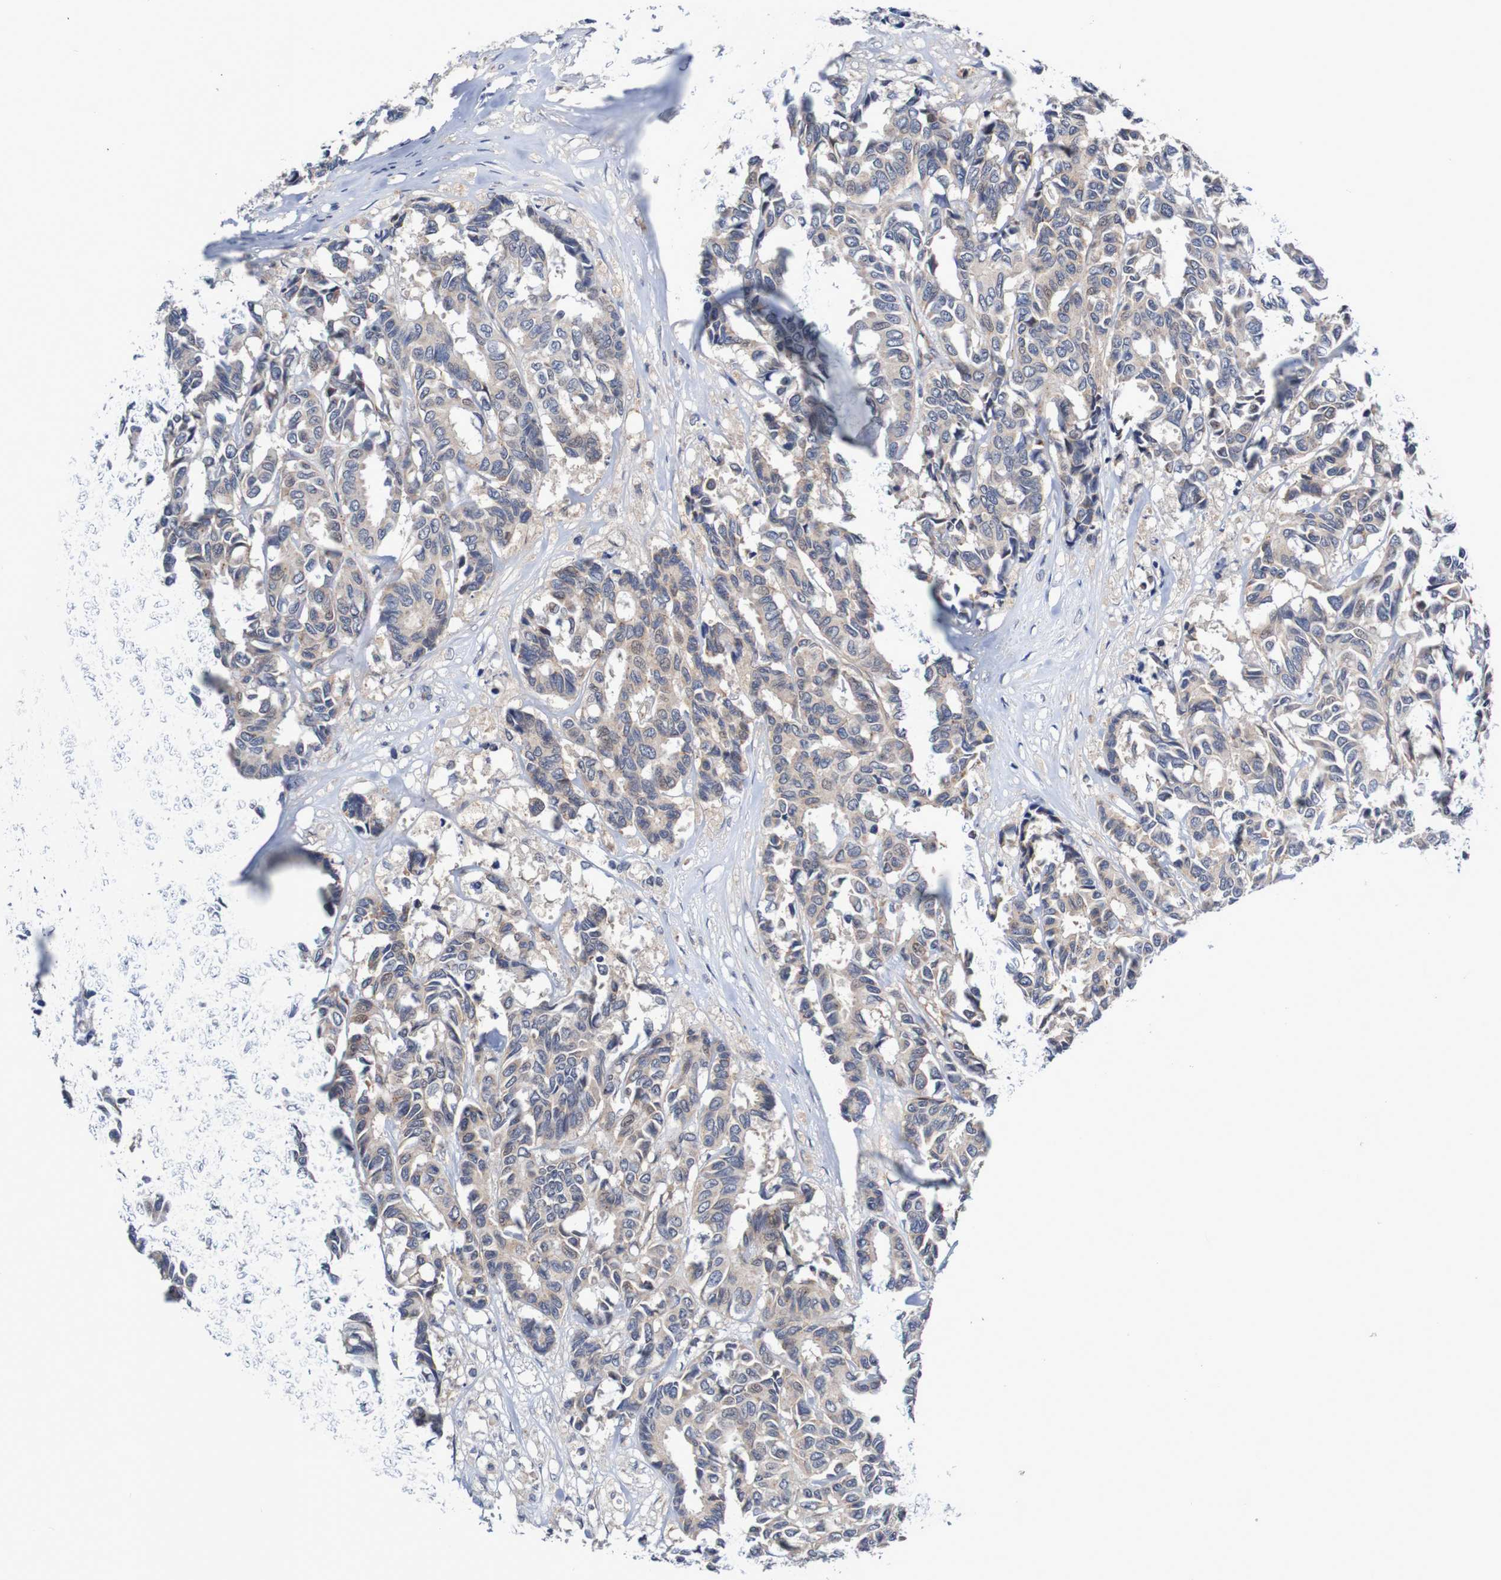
{"staining": {"intensity": "weak", "quantity": "<25%", "location": "cytoplasmic/membranous"}, "tissue": "breast cancer", "cell_type": "Tumor cells", "image_type": "cancer", "snomed": [{"axis": "morphology", "description": "Duct carcinoma"}, {"axis": "topography", "description": "Breast"}], "caption": "Intraductal carcinoma (breast) was stained to show a protein in brown. There is no significant staining in tumor cells.", "gene": "CPED1", "patient": {"sex": "female", "age": 87}}